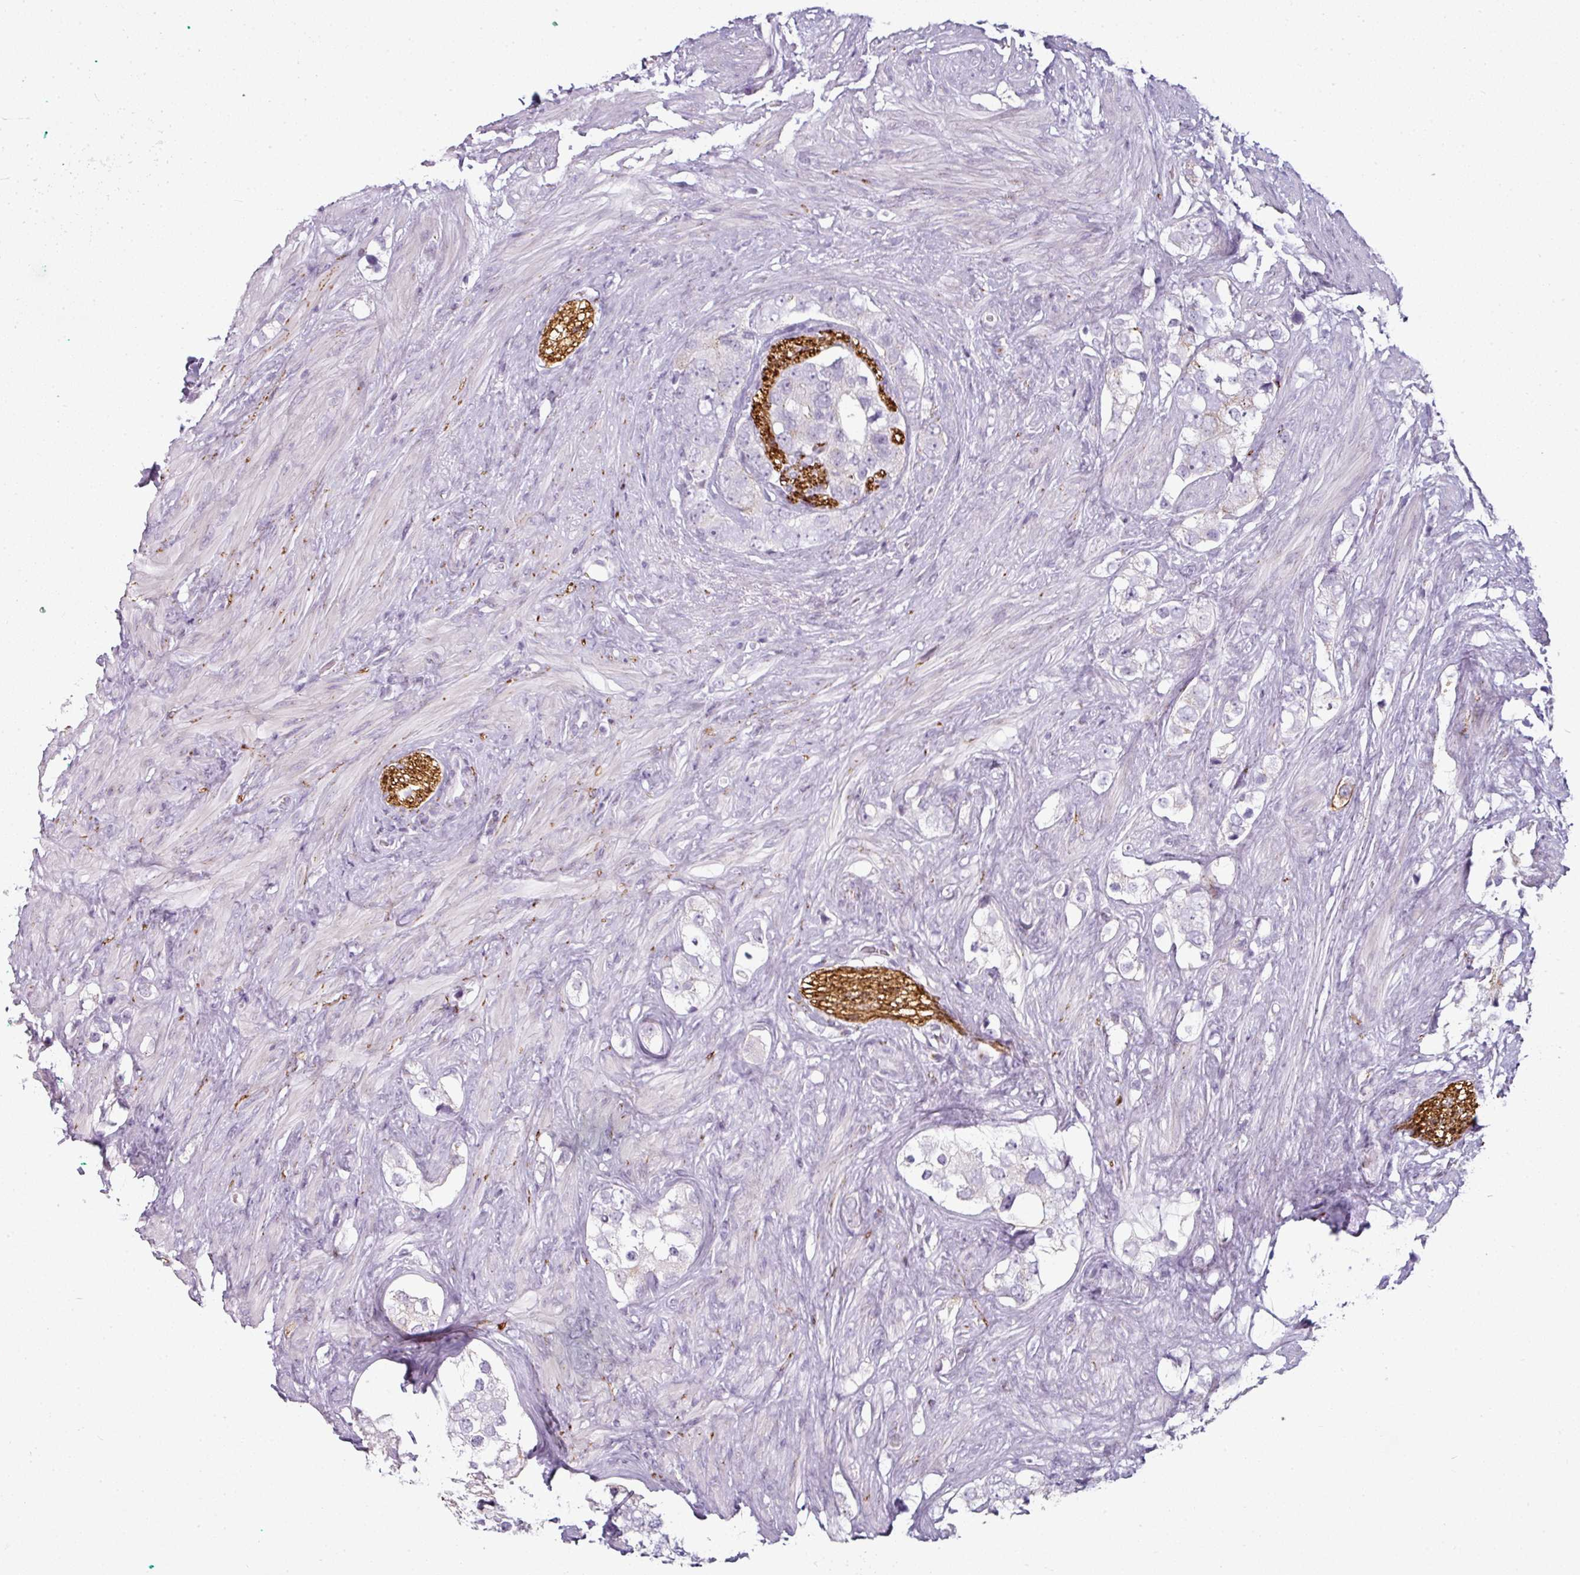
{"staining": {"intensity": "negative", "quantity": "none", "location": "none"}, "tissue": "prostate cancer", "cell_type": "Tumor cells", "image_type": "cancer", "snomed": [{"axis": "morphology", "description": "Adenocarcinoma, High grade"}, {"axis": "topography", "description": "Prostate"}], "caption": "This is an immunohistochemistry micrograph of prostate high-grade adenocarcinoma. There is no staining in tumor cells.", "gene": "SYT8", "patient": {"sex": "male", "age": 49}}